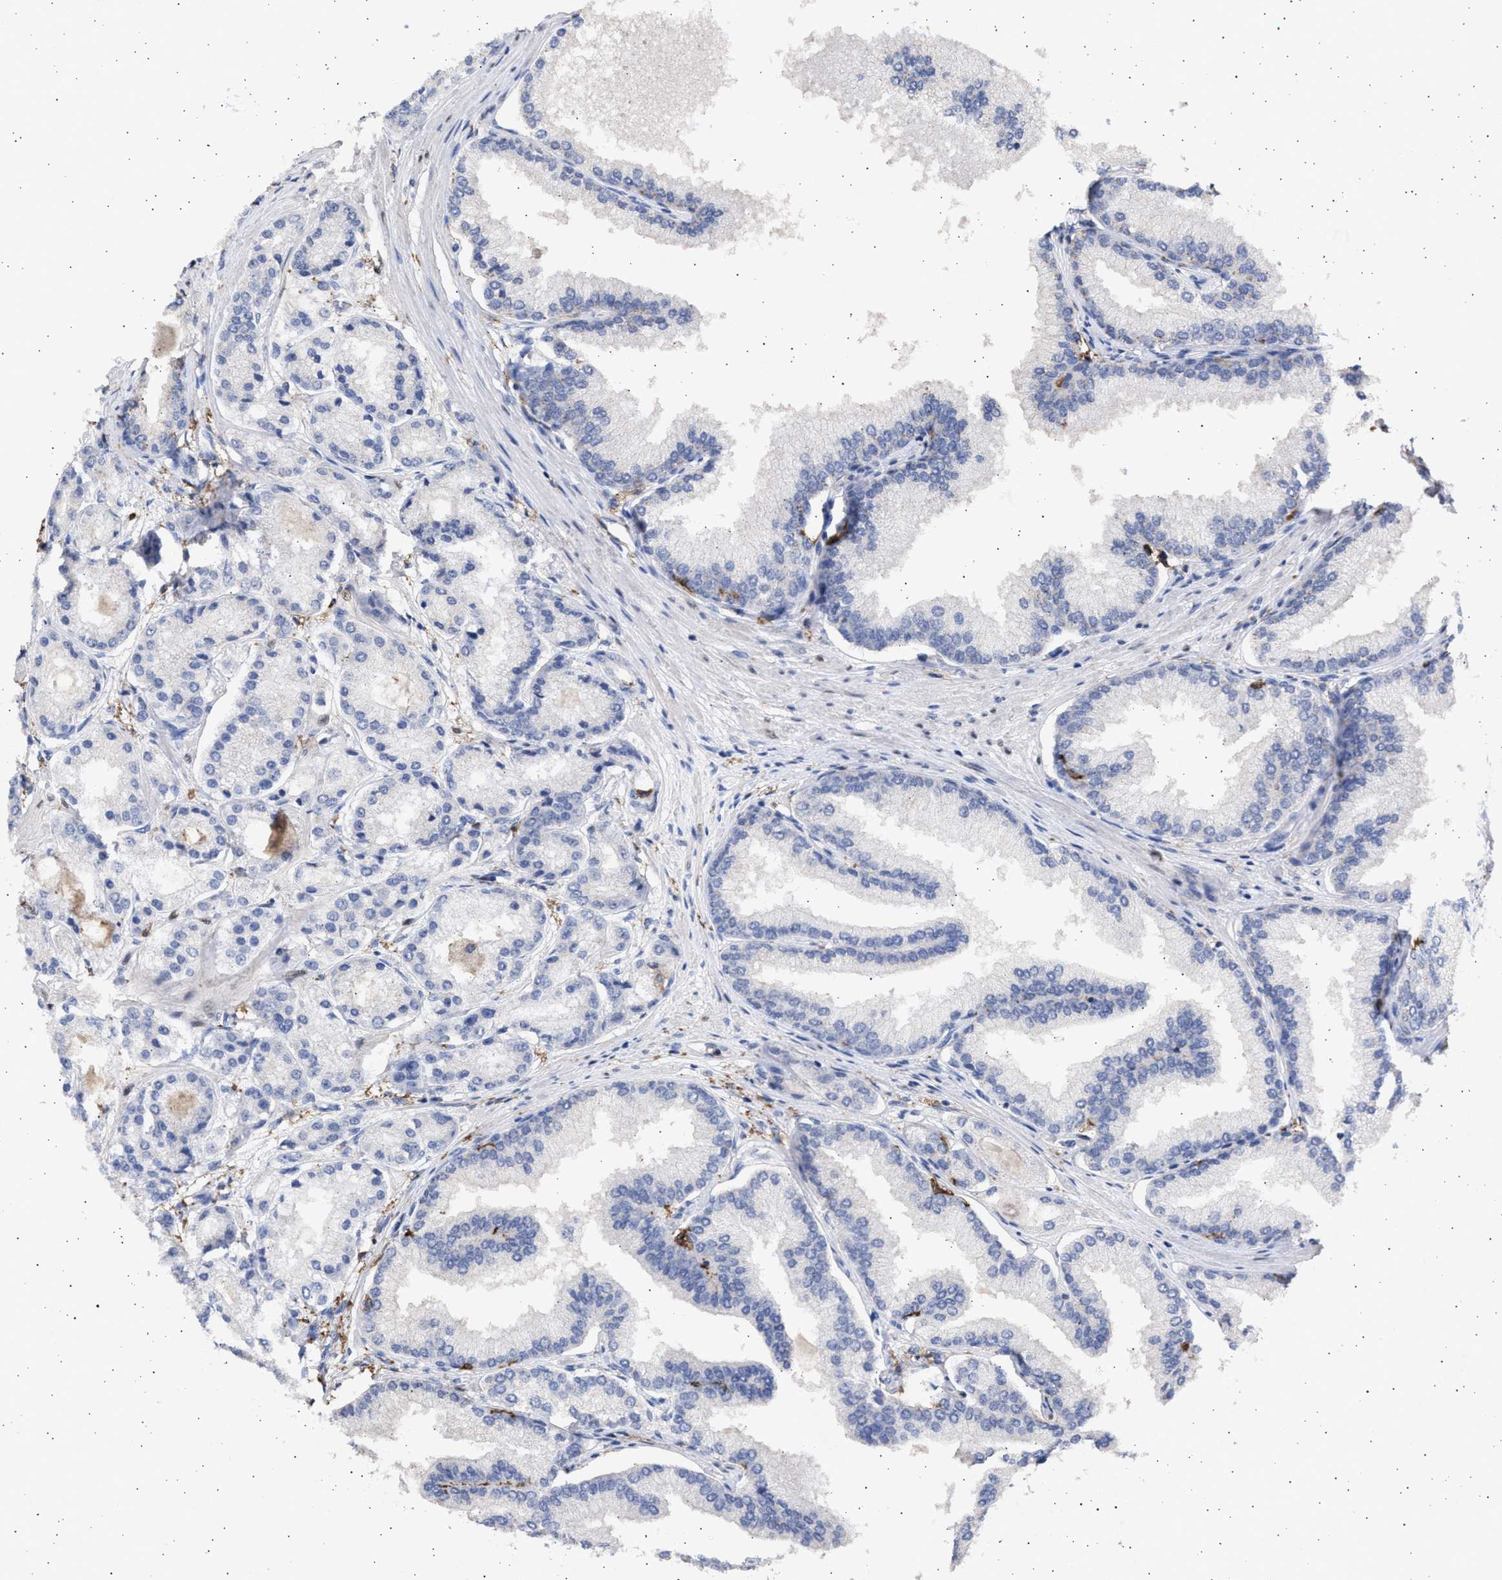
{"staining": {"intensity": "negative", "quantity": "none", "location": "none"}, "tissue": "prostate cancer", "cell_type": "Tumor cells", "image_type": "cancer", "snomed": [{"axis": "morphology", "description": "Adenocarcinoma, High grade"}, {"axis": "topography", "description": "Prostate"}], "caption": "Human prostate adenocarcinoma (high-grade) stained for a protein using immunohistochemistry shows no positivity in tumor cells.", "gene": "FCER1A", "patient": {"sex": "male", "age": 59}}